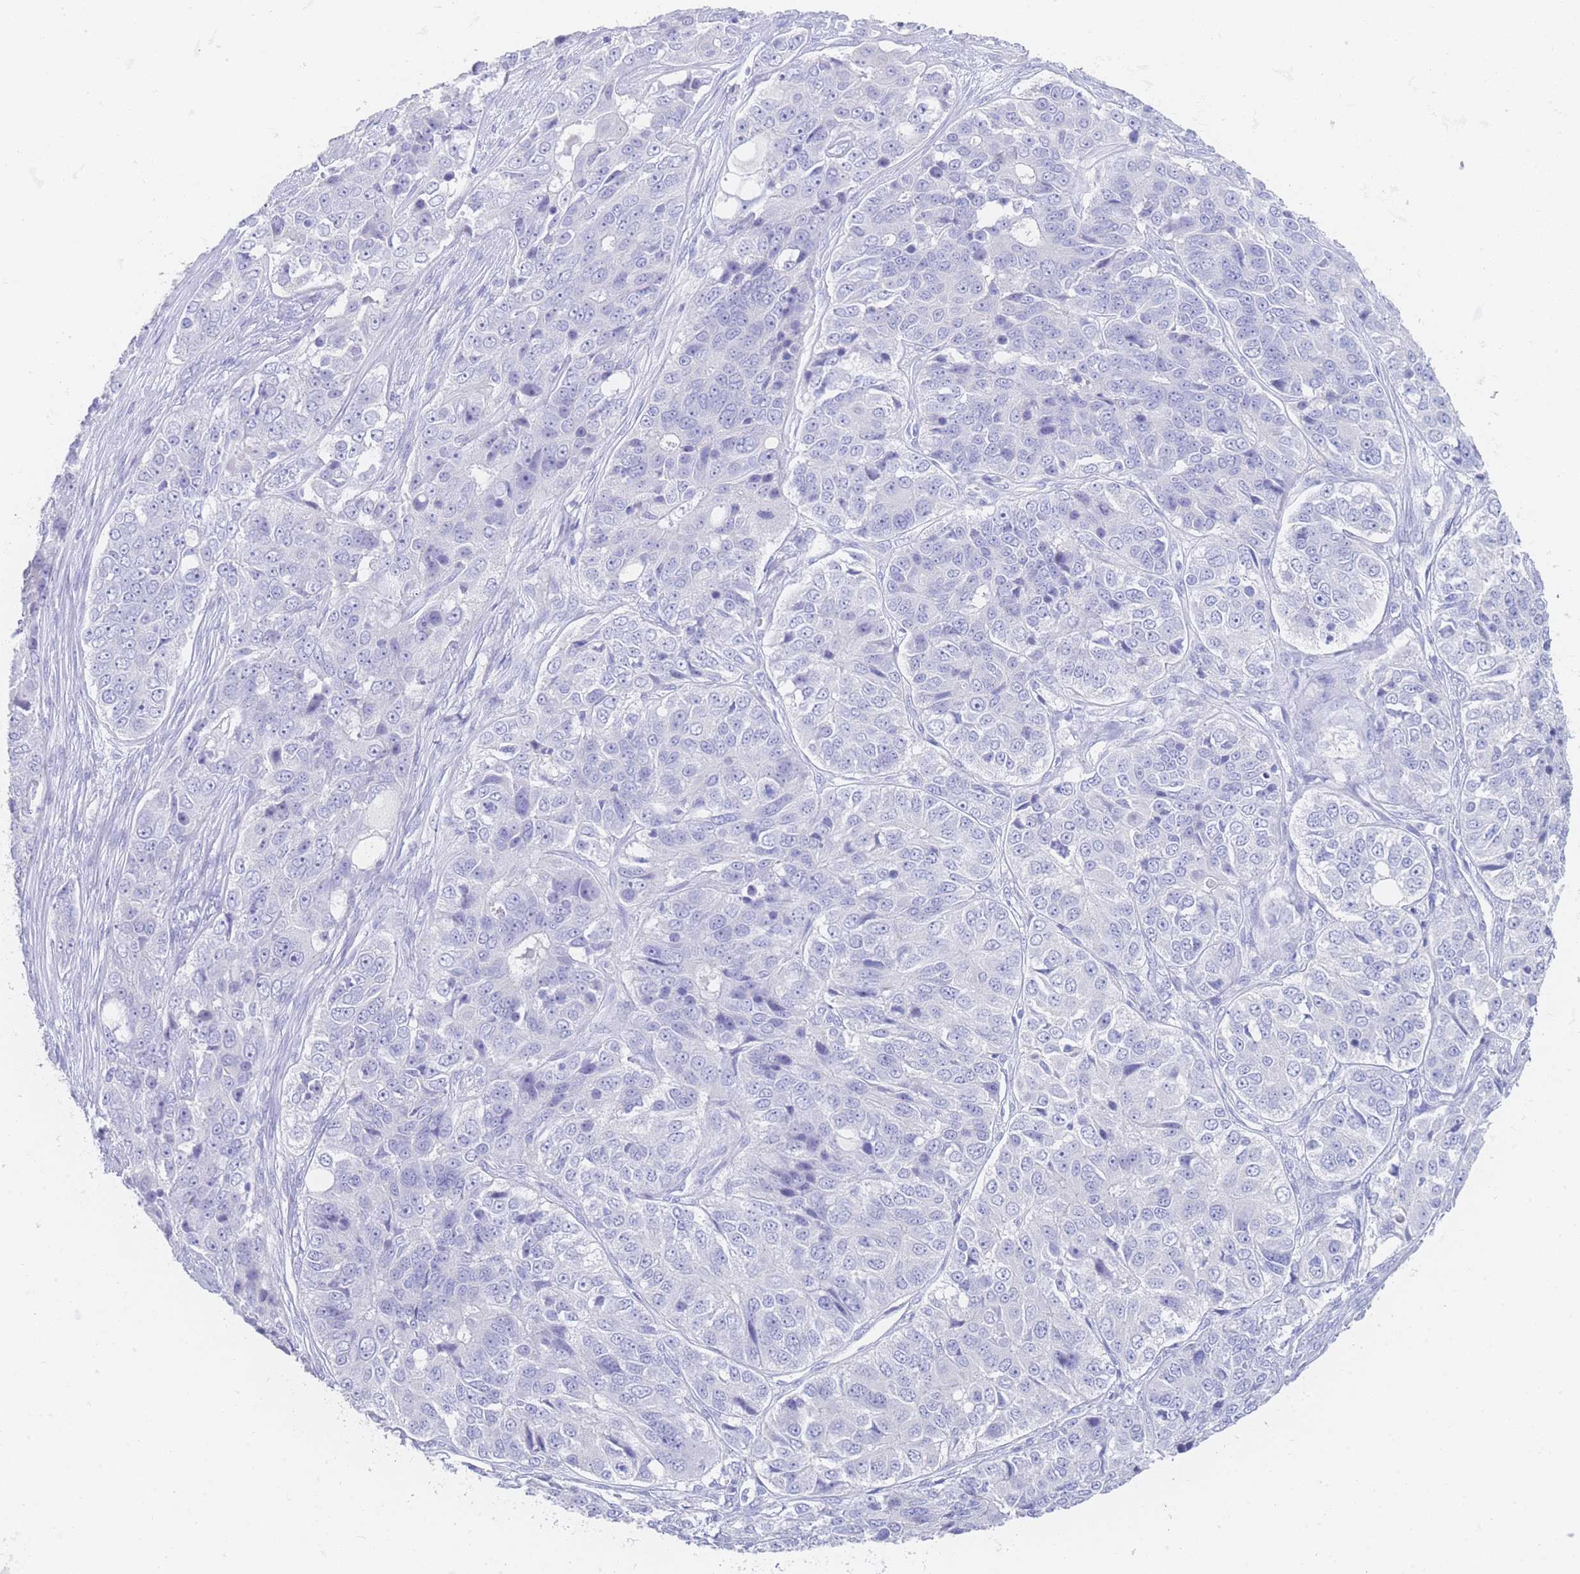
{"staining": {"intensity": "negative", "quantity": "none", "location": "none"}, "tissue": "ovarian cancer", "cell_type": "Tumor cells", "image_type": "cancer", "snomed": [{"axis": "morphology", "description": "Carcinoma, endometroid"}, {"axis": "topography", "description": "Ovary"}], "caption": "Immunohistochemistry (IHC) of human ovarian endometroid carcinoma shows no expression in tumor cells.", "gene": "LRRC37A", "patient": {"sex": "female", "age": 51}}